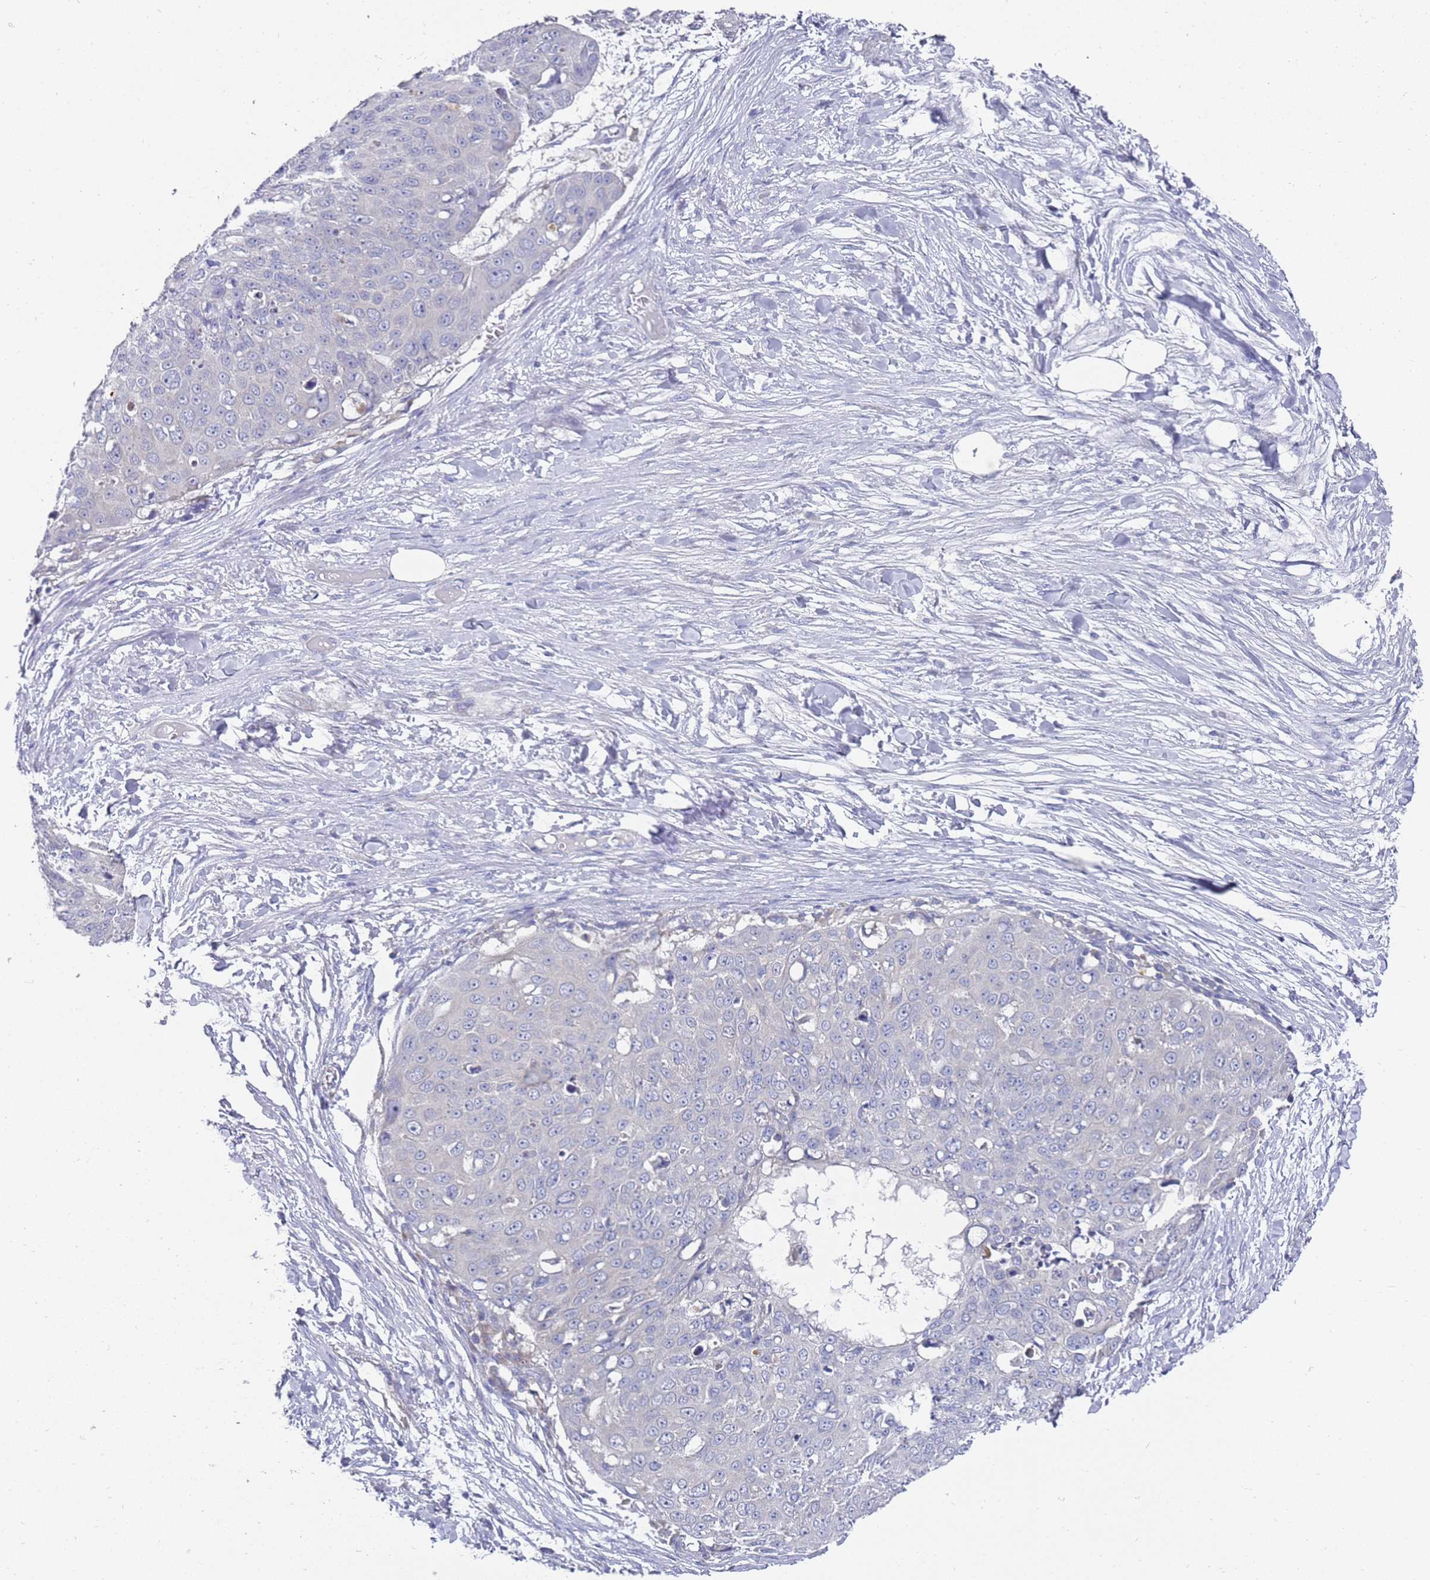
{"staining": {"intensity": "negative", "quantity": "none", "location": "none"}, "tissue": "skin cancer", "cell_type": "Tumor cells", "image_type": "cancer", "snomed": [{"axis": "morphology", "description": "Squamous cell carcinoma, NOS"}, {"axis": "topography", "description": "Skin"}], "caption": "Immunohistochemistry (IHC) histopathology image of neoplastic tissue: human skin cancer (squamous cell carcinoma) stained with DAB (3,3'-diaminobenzidine) reveals no significant protein positivity in tumor cells.", "gene": "SCAPER", "patient": {"sex": "male", "age": 71}}